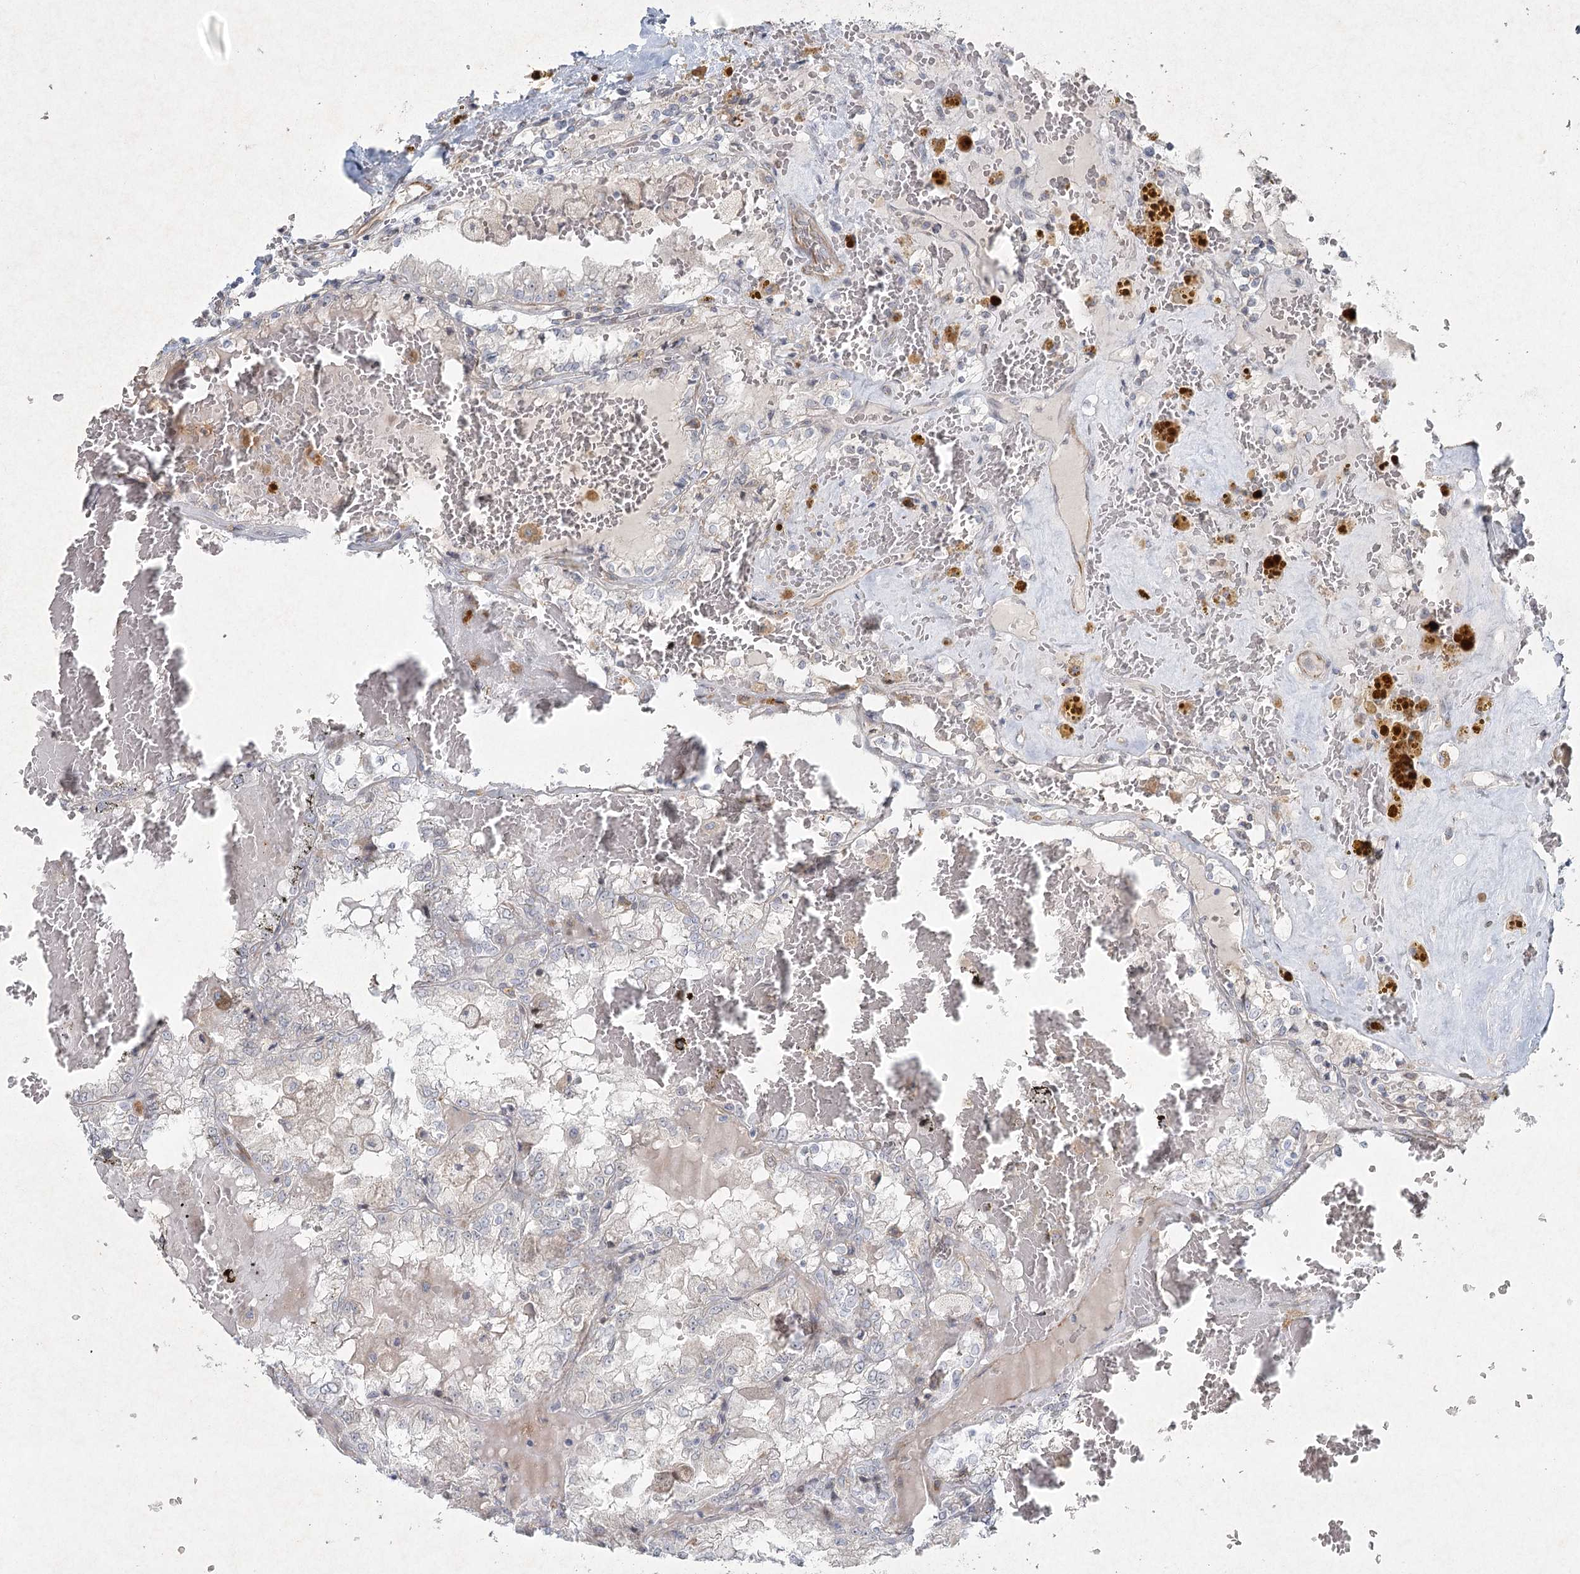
{"staining": {"intensity": "negative", "quantity": "none", "location": "none"}, "tissue": "renal cancer", "cell_type": "Tumor cells", "image_type": "cancer", "snomed": [{"axis": "morphology", "description": "Adenocarcinoma, NOS"}, {"axis": "topography", "description": "Kidney"}], "caption": "This micrograph is of adenocarcinoma (renal) stained with immunohistochemistry to label a protein in brown with the nuclei are counter-stained blue. There is no expression in tumor cells.", "gene": "LRP2BP", "patient": {"sex": "female", "age": 56}}